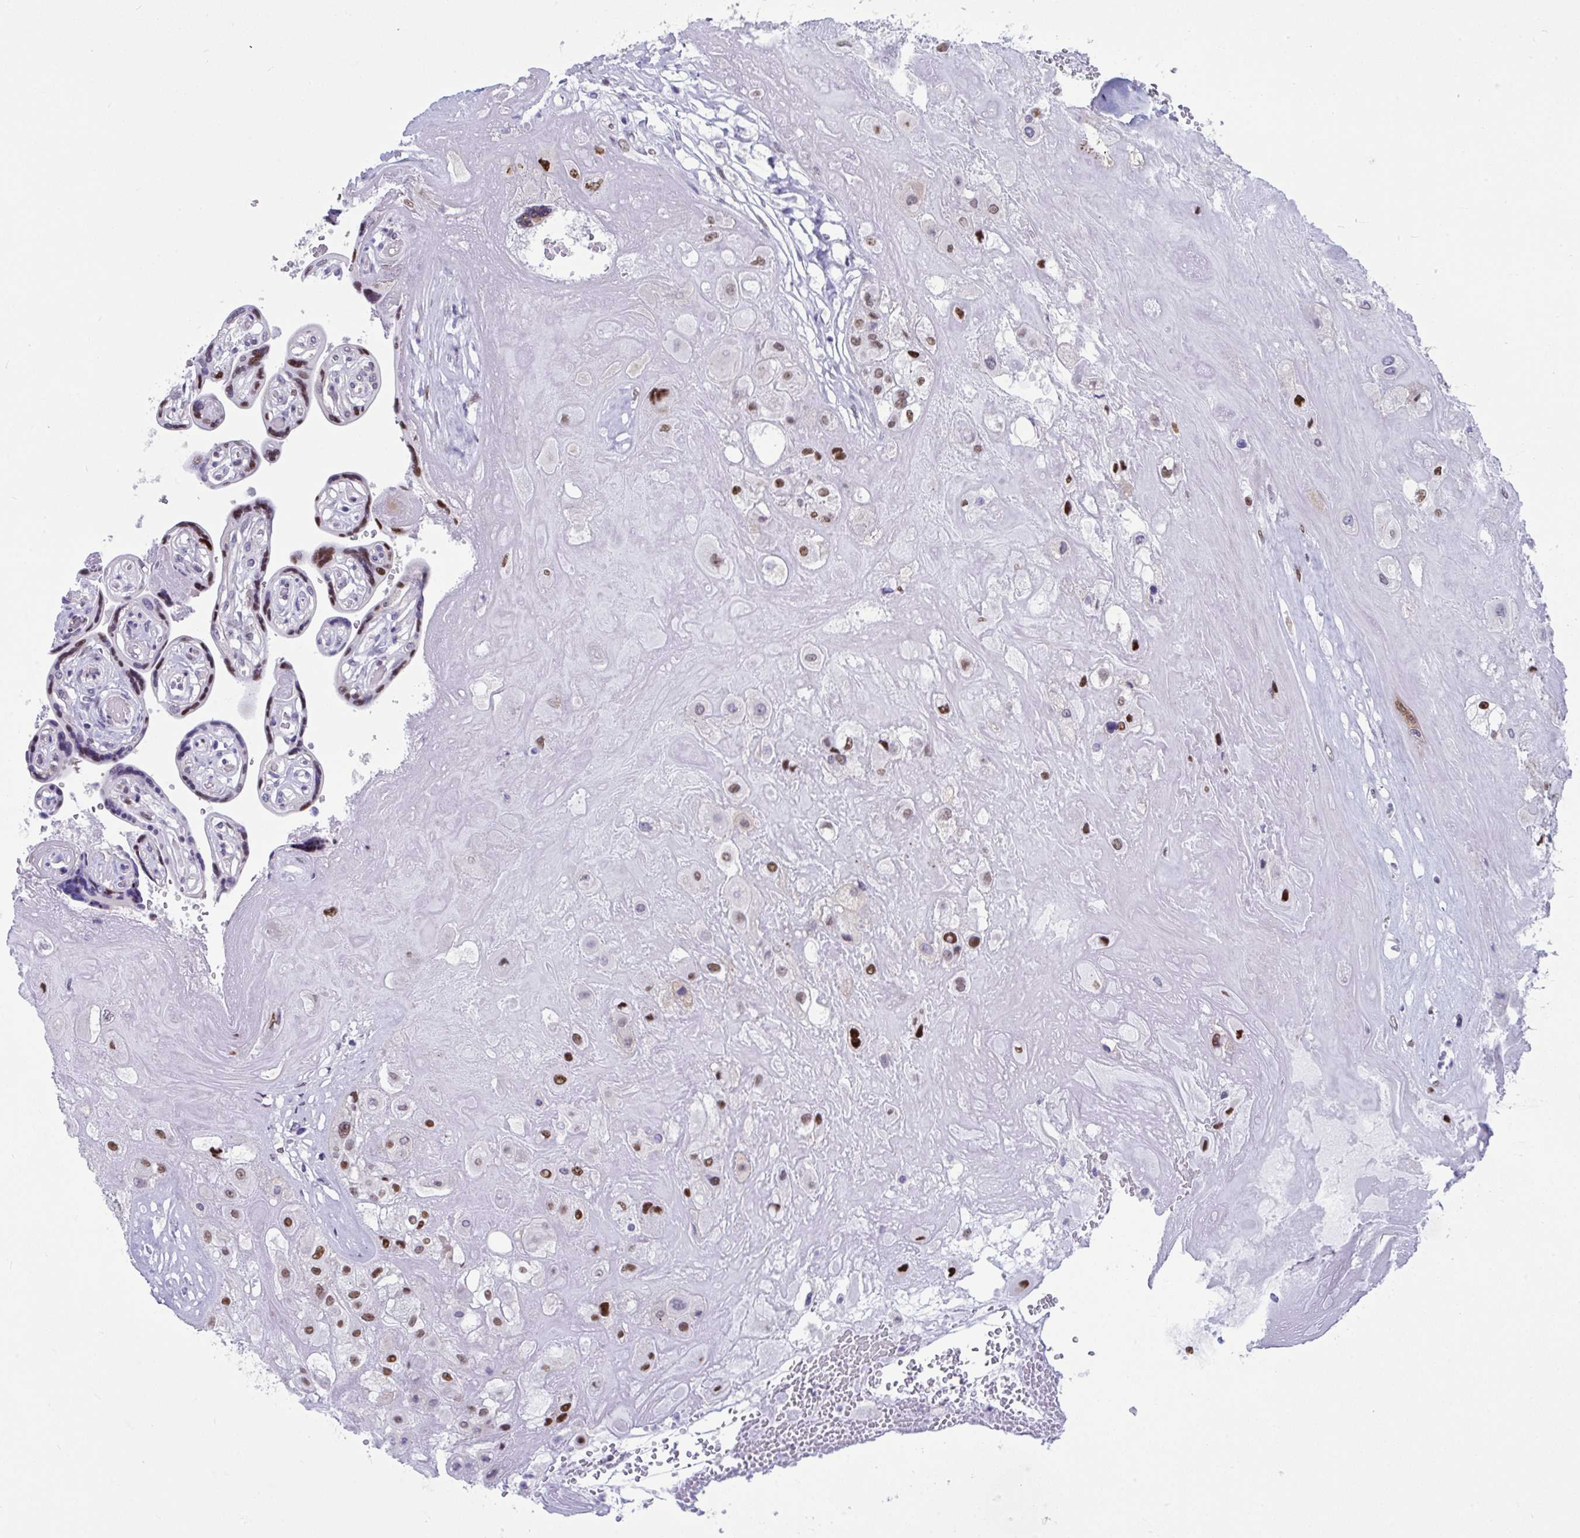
{"staining": {"intensity": "strong", "quantity": "25%-75%", "location": "nuclear"}, "tissue": "placenta", "cell_type": "Decidual cells", "image_type": "normal", "snomed": [{"axis": "morphology", "description": "Normal tissue, NOS"}, {"axis": "topography", "description": "Placenta"}], "caption": "Immunohistochemistry (IHC) staining of benign placenta, which shows high levels of strong nuclear staining in about 25%-75% of decidual cells indicating strong nuclear protein staining. The staining was performed using DAB (brown) for protein detection and nuclei were counterstained in hematoxylin (blue).", "gene": "SLC35C2", "patient": {"sex": "female", "age": 32}}